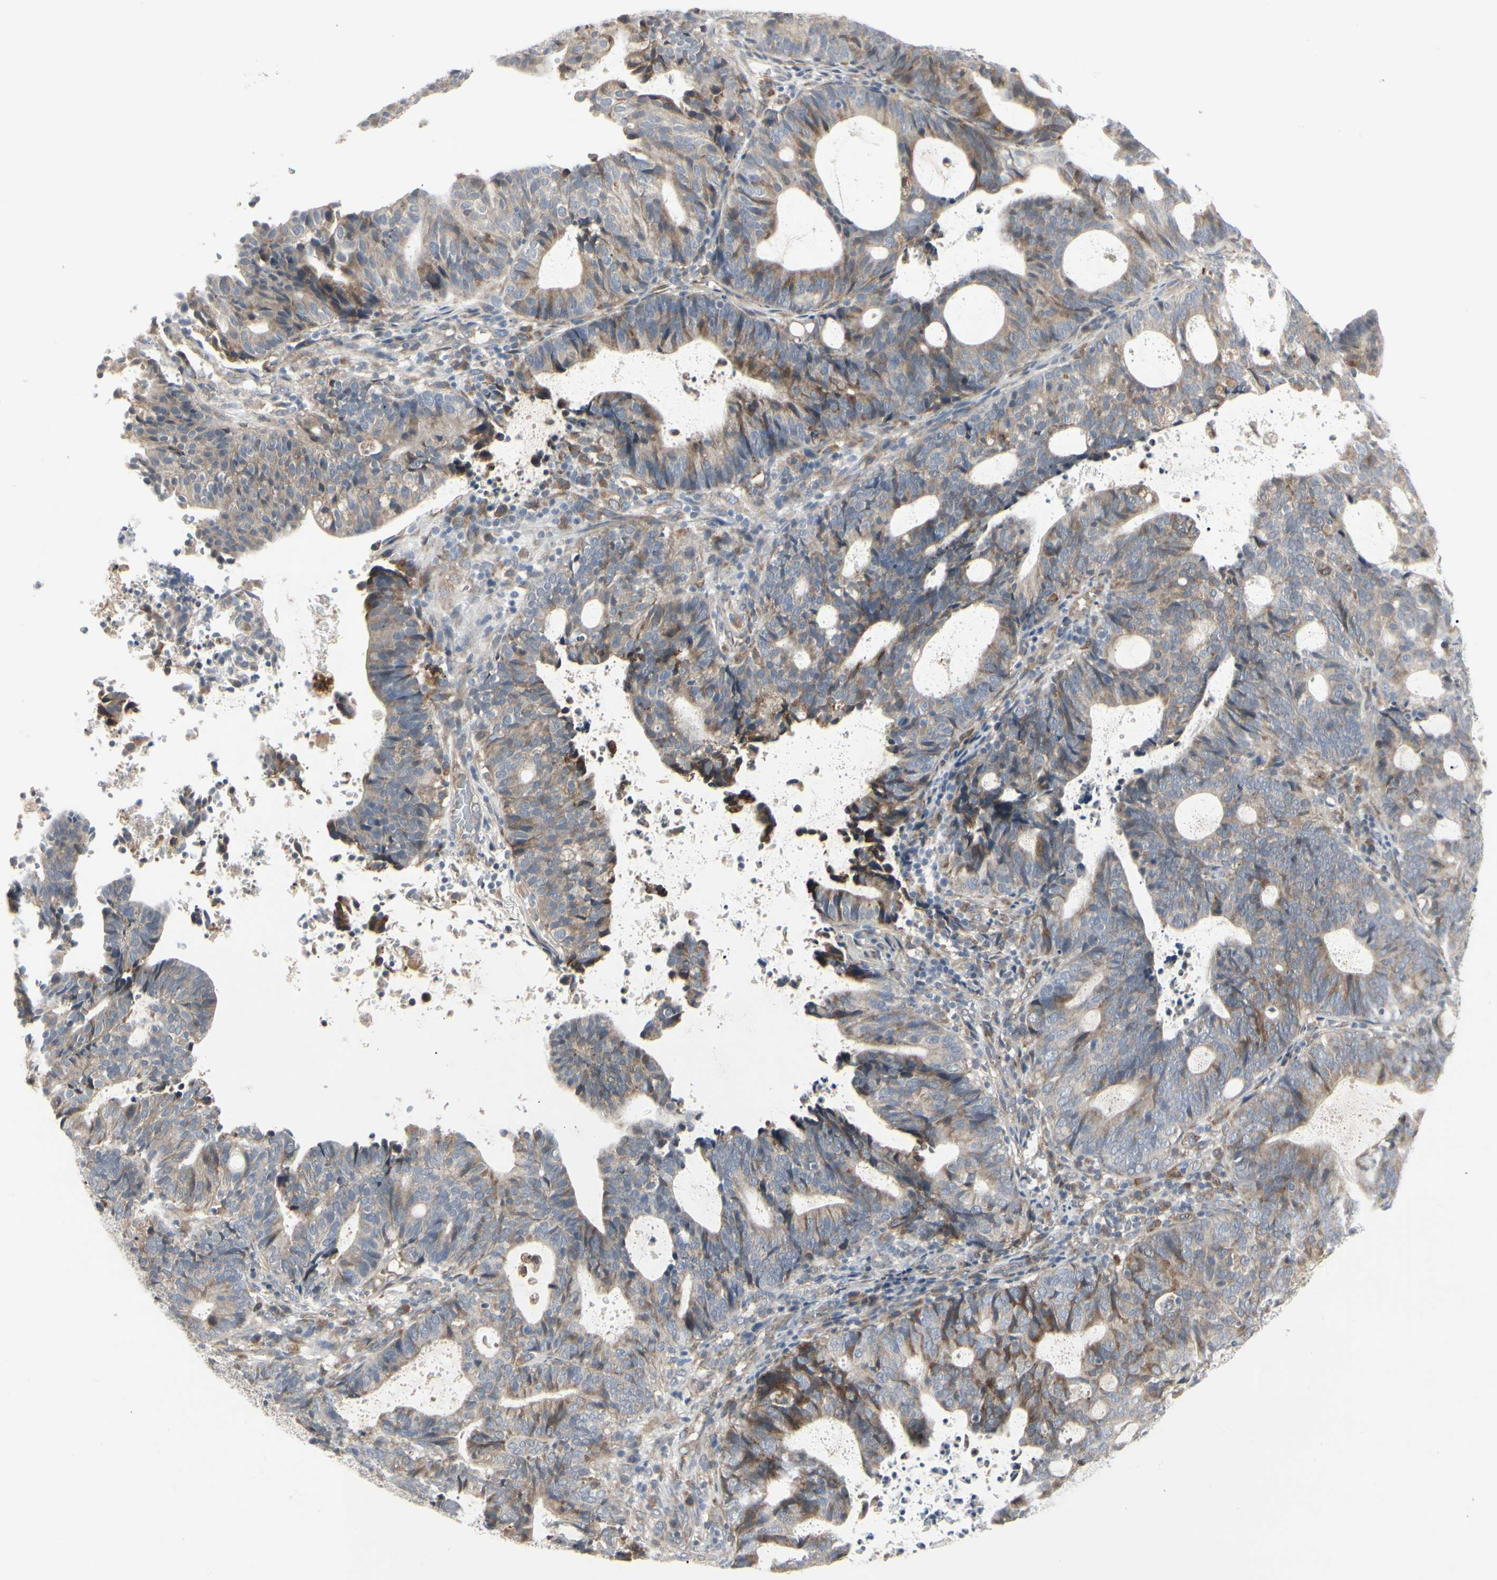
{"staining": {"intensity": "weak", "quantity": ">75%", "location": "cytoplasmic/membranous"}, "tissue": "endometrial cancer", "cell_type": "Tumor cells", "image_type": "cancer", "snomed": [{"axis": "morphology", "description": "Adenocarcinoma, NOS"}, {"axis": "topography", "description": "Uterus"}], "caption": "Immunohistochemistry (IHC) (DAB) staining of endometrial adenocarcinoma displays weak cytoplasmic/membranous protein staining in approximately >75% of tumor cells.", "gene": "GRN", "patient": {"sex": "female", "age": 83}}